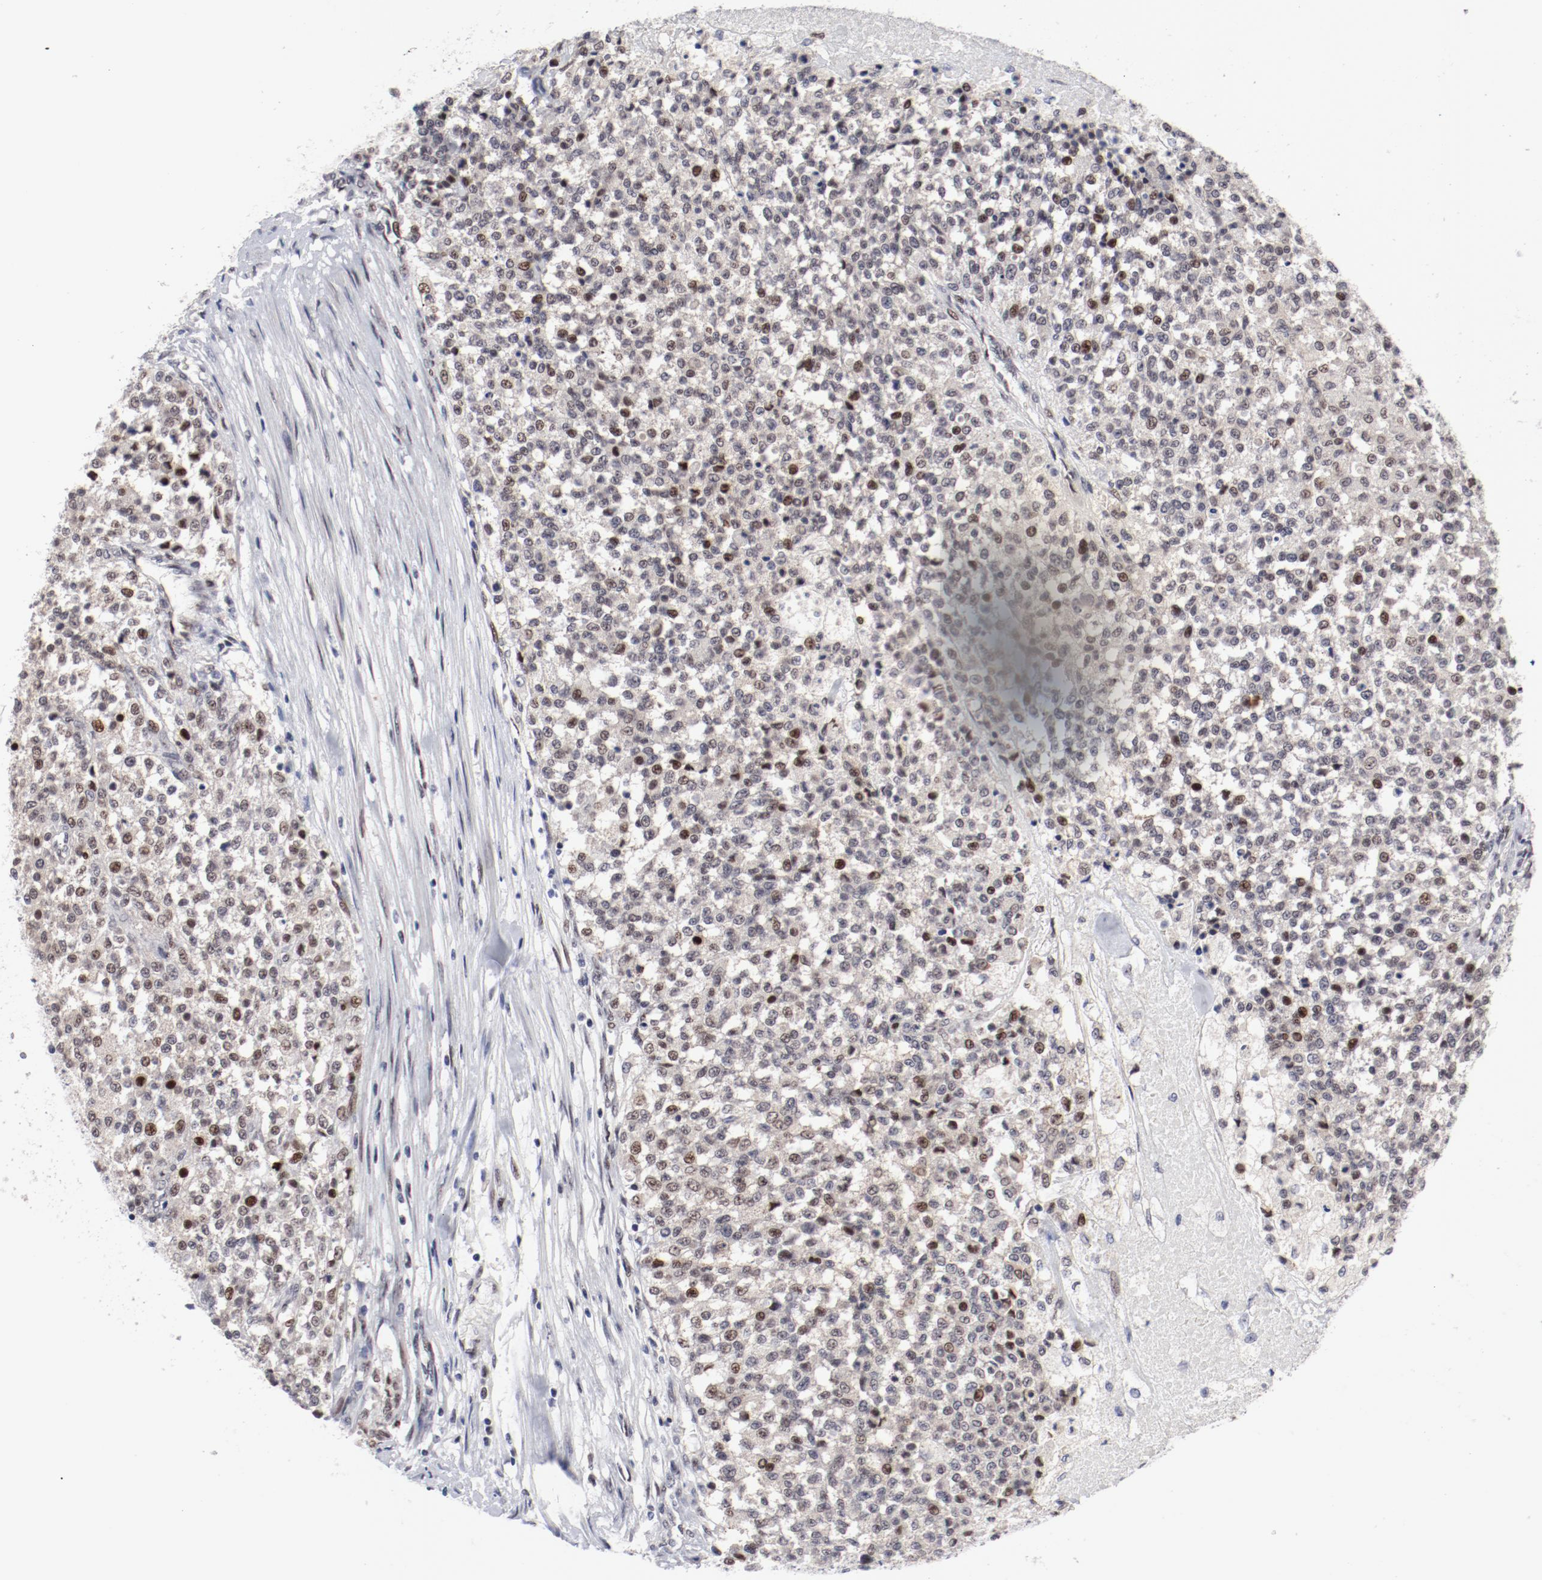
{"staining": {"intensity": "weak", "quantity": "25%-75%", "location": "nuclear"}, "tissue": "testis cancer", "cell_type": "Tumor cells", "image_type": "cancer", "snomed": [{"axis": "morphology", "description": "Seminoma, NOS"}, {"axis": "topography", "description": "Testis"}], "caption": "Seminoma (testis) was stained to show a protein in brown. There is low levels of weak nuclear expression in about 25%-75% of tumor cells.", "gene": "FSCB", "patient": {"sex": "male", "age": 59}}